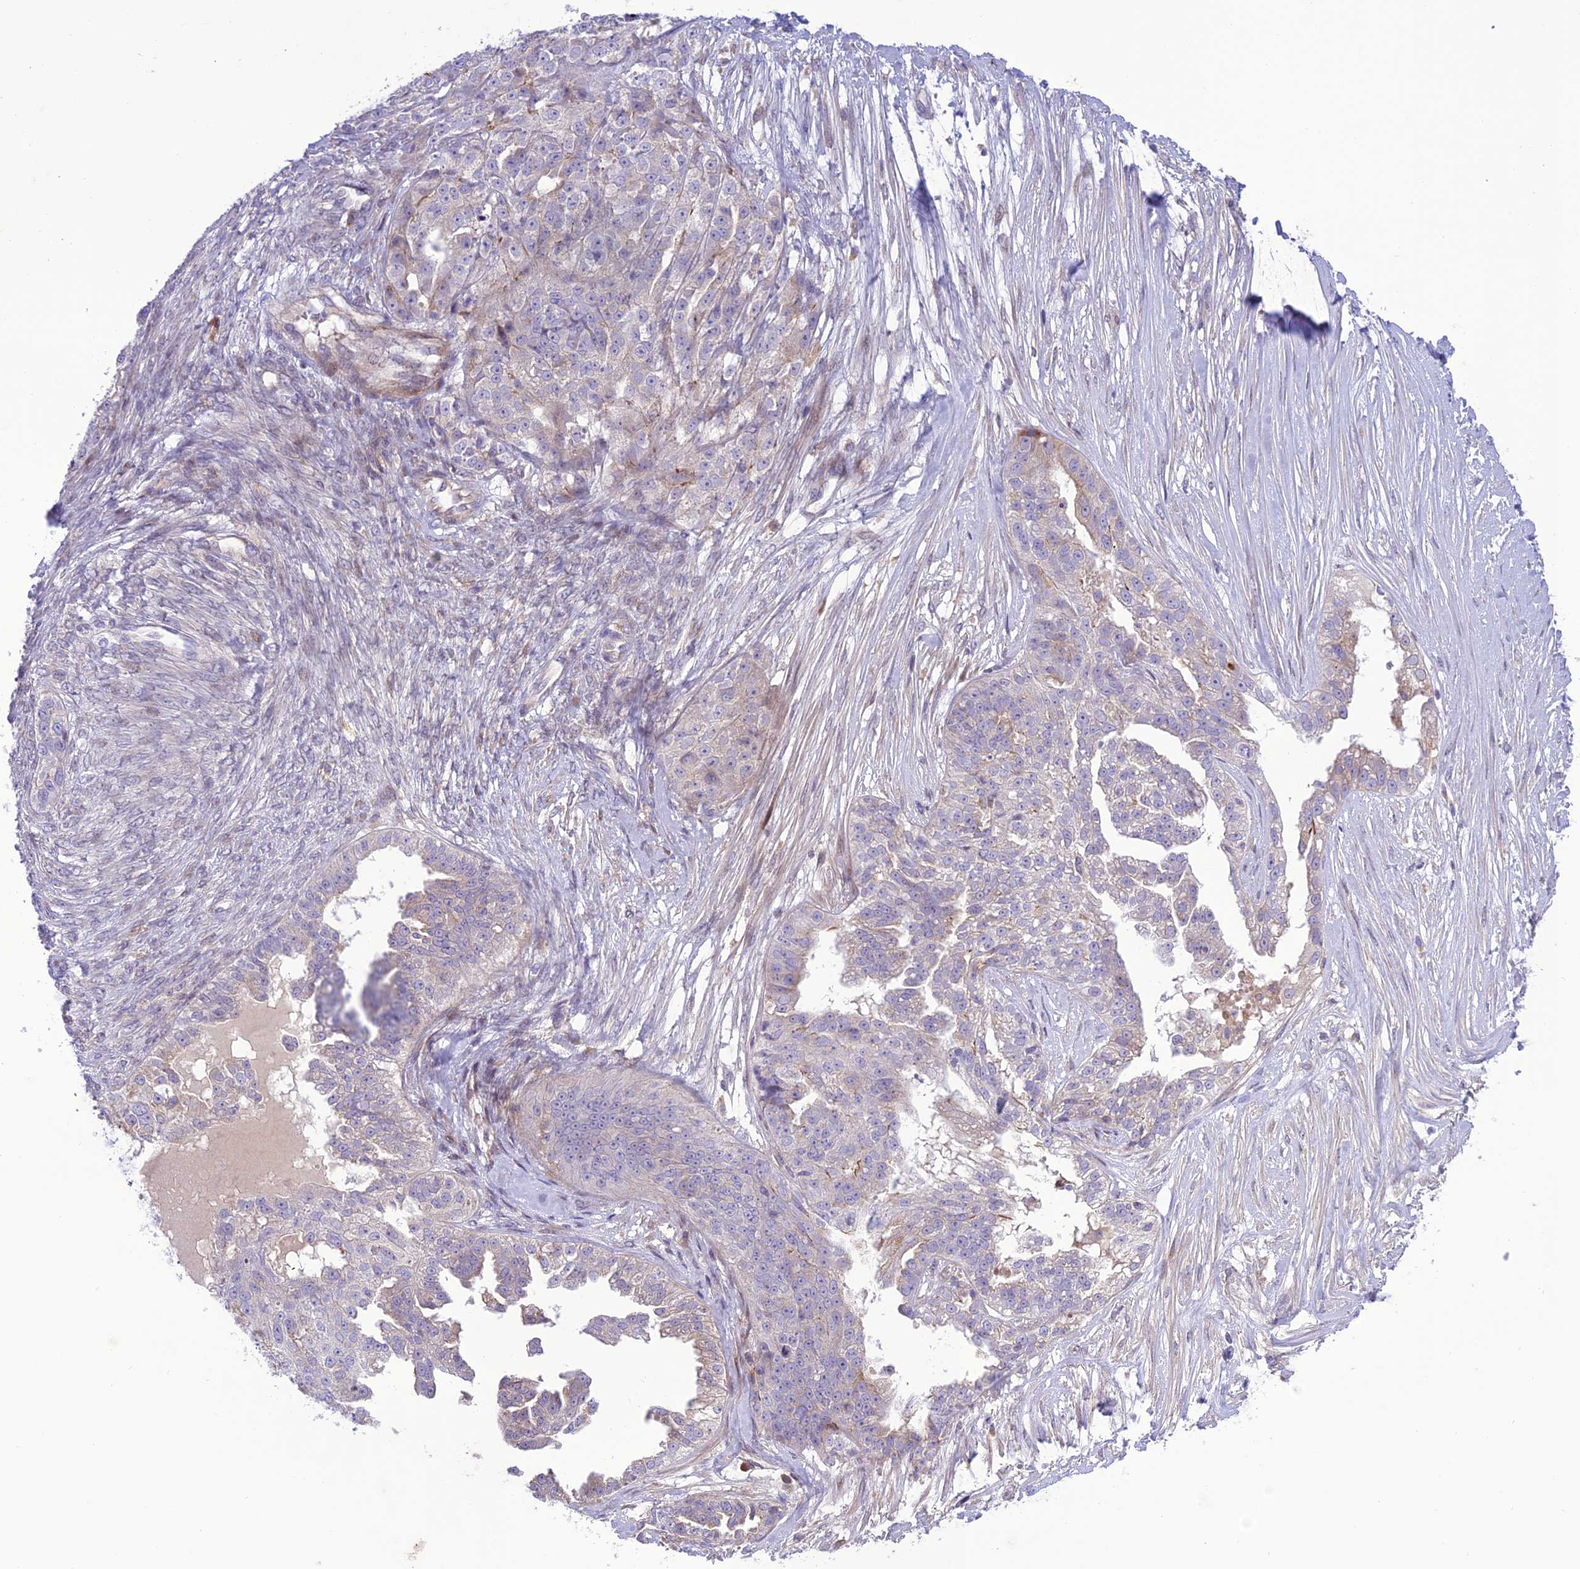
{"staining": {"intensity": "negative", "quantity": "none", "location": "none"}, "tissue": "ovarian cancer", "cell_type": "Tumor cells", "image_type": "cancer", "snomed": [{"axis": "morphology", "description": "Cystadenocarcinoma, serous, NOS"}, {"axis": "topography", "description": "Ovary"}], "caption": "An immunohistochemistry (IHC) micrograph of ovarian cancer (serous cystadenocarcinoma) is shown. There is no staining in tumor cells of ovarian cancer (serous cystadenocarcinoma).", "gene": "JMY", "patient": {"sex": "female", "age": 58}}